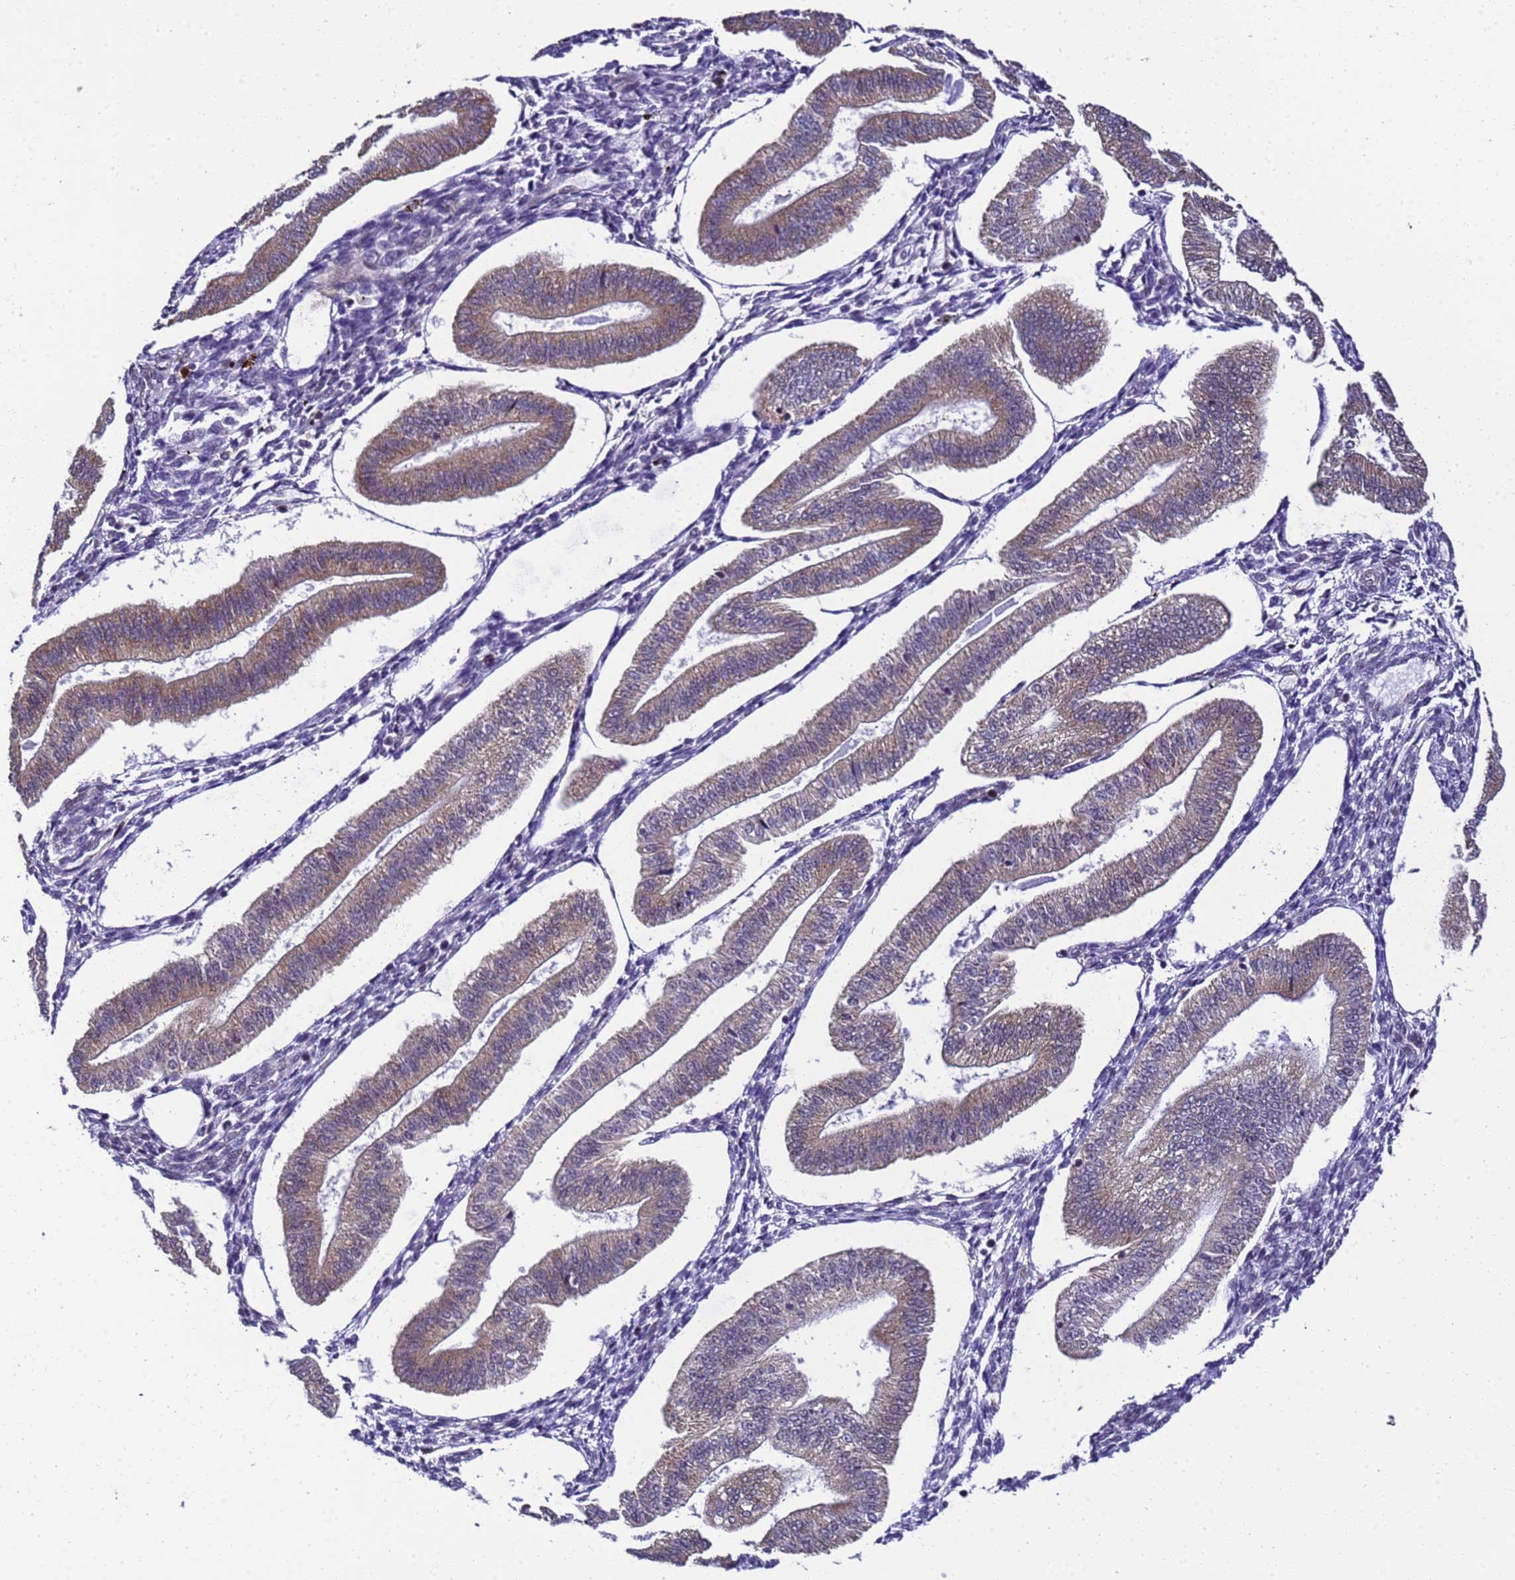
{"staining": {"intensity": "negative", "quantity": "none", "location": "none"}, "tissue": "endometrium", "cell_type": "Cells in endometrial stroma", "image_type": "normal", "snomed": [{"axis": "morphology", "description": "Normal tissue, NOS"}, {"axis": "topography", "description": "Endometrium"}], "caption": "Cells in endometrial stroma show no significant expression in normal endometrium. The staining was performed using DAB (3,3'-diaminobenzidine) to visualize the protein expression in brown, while the nuclei were stained in blue with hematoxylin (Magnification: 20x).", "gene": "SMN1", "patient": {"sex": "female", "age": 34}}